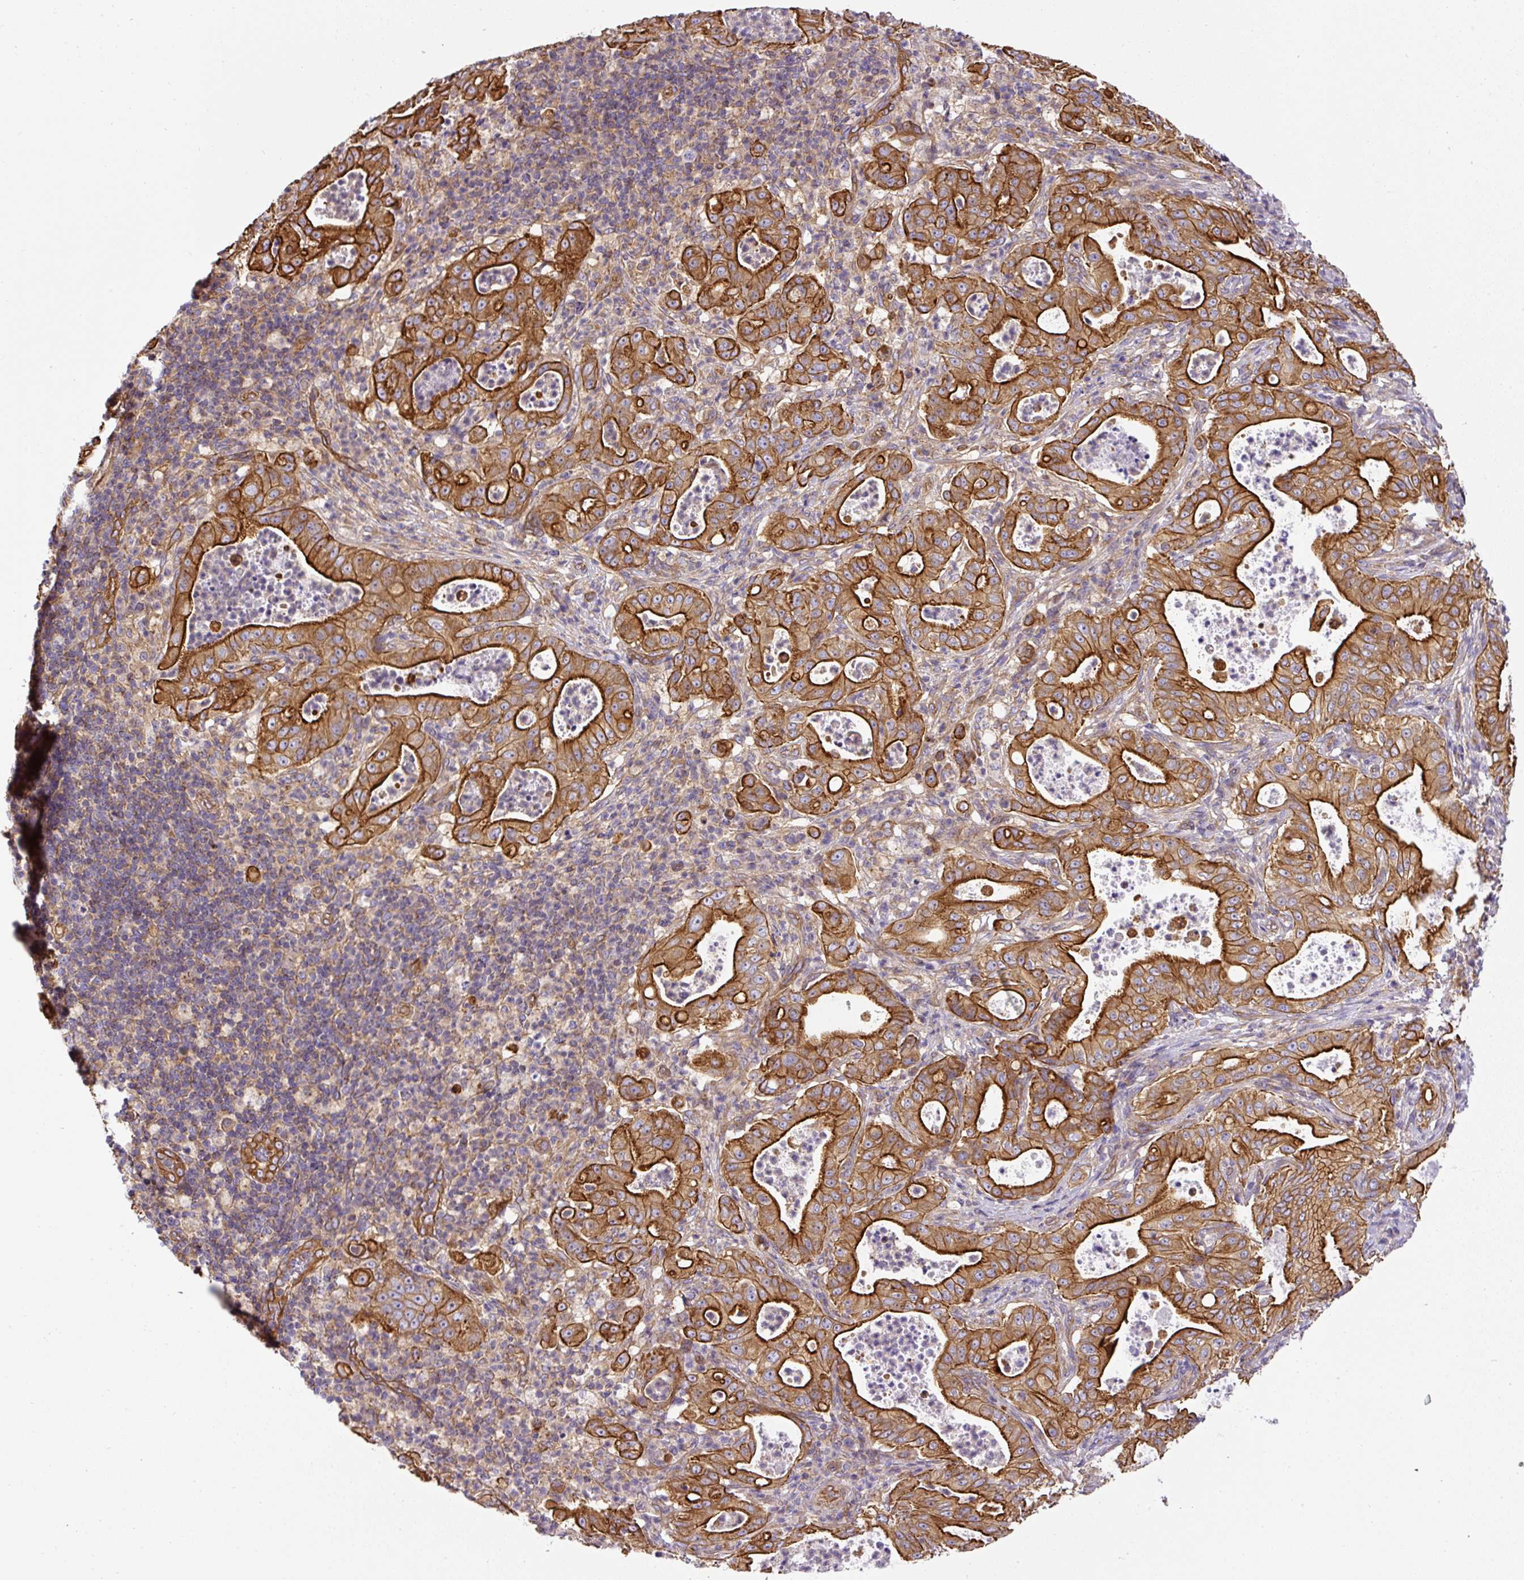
{"staining": {"intensity": "strong", "quantity": ">75%", "location": "cytoplasmic/membranous"}, "tissue": "pancreatic cancer", "cell_type": "Tumor cells", "image_type": "cancer", "snomed": [{"axis": "morphology", "description": "Adenocarcinoma, NOS"}, {"axis": "topography", "description": "Pancreas"}], "caption": "This is an image of IHC staining of adenocarcinoma (pancreatic), which shows strong positivity in the cytoplasmic/membranous of tumor cells.", "gene": "DCTN1", "patient": {"sex": "male", "age": 71}}